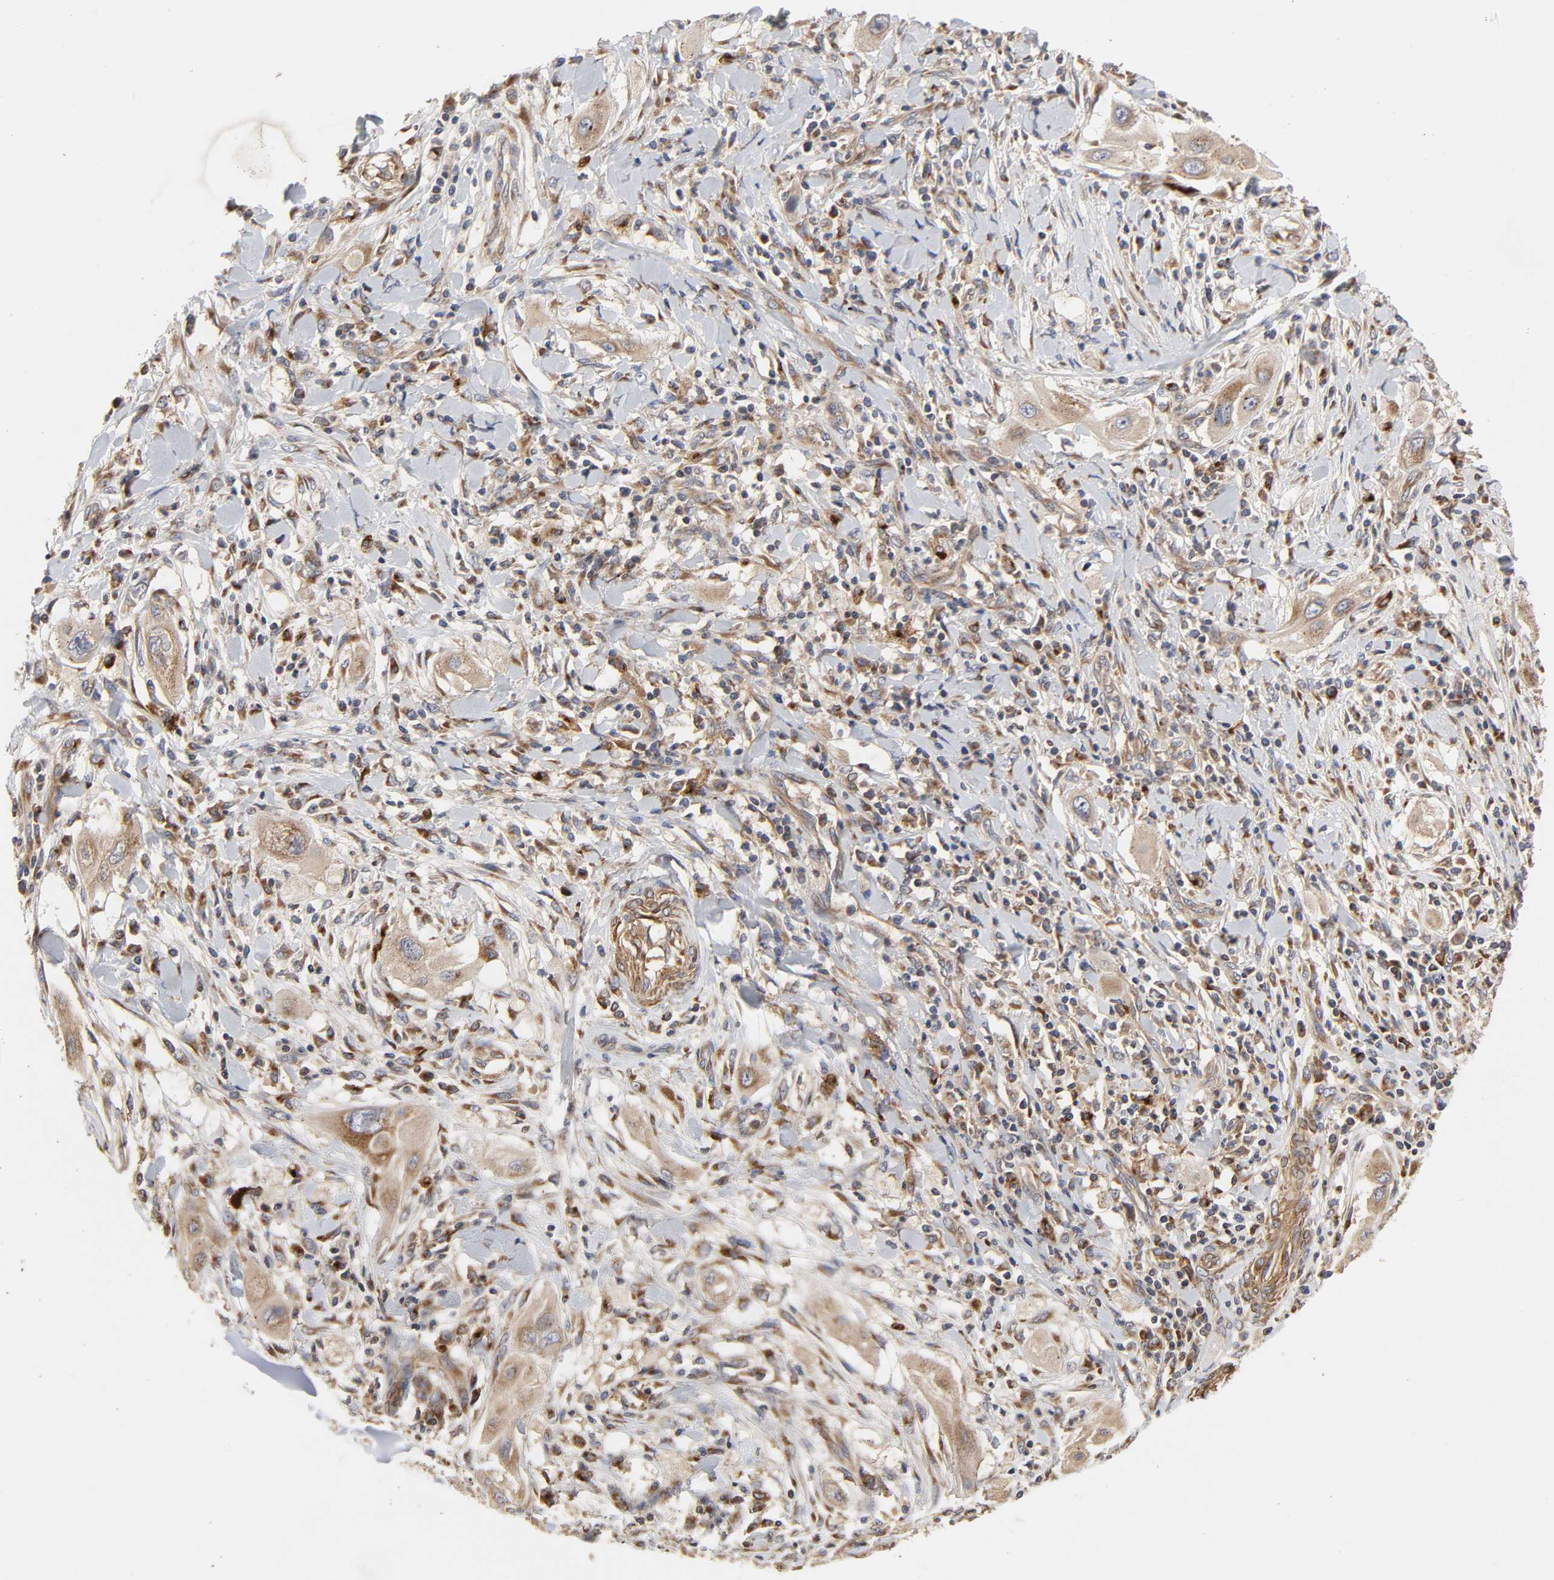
{"staining": {"intensity": "moderate", "quantity": ">75%", "location": "cytoplasmic/membranous"}, "tissue": "lung cancer", "cell_type": "Tumor cells", "image_type": "cancer", "snomed": [{"axis": "morphology", "description": "Squamous cell carcinoma, NOS"}, {"axis": "topography", "description": "Lung"}], "caption": "This image demonstrates immunohistochemistry staining of human lung cancer (squamous cell carcinoma), with medium moderate cytoplasmic/membranous positivity in about >75% of tumor cells.", "gene": "GNPTG", "patient": {"sex": "female", "age": 47}}